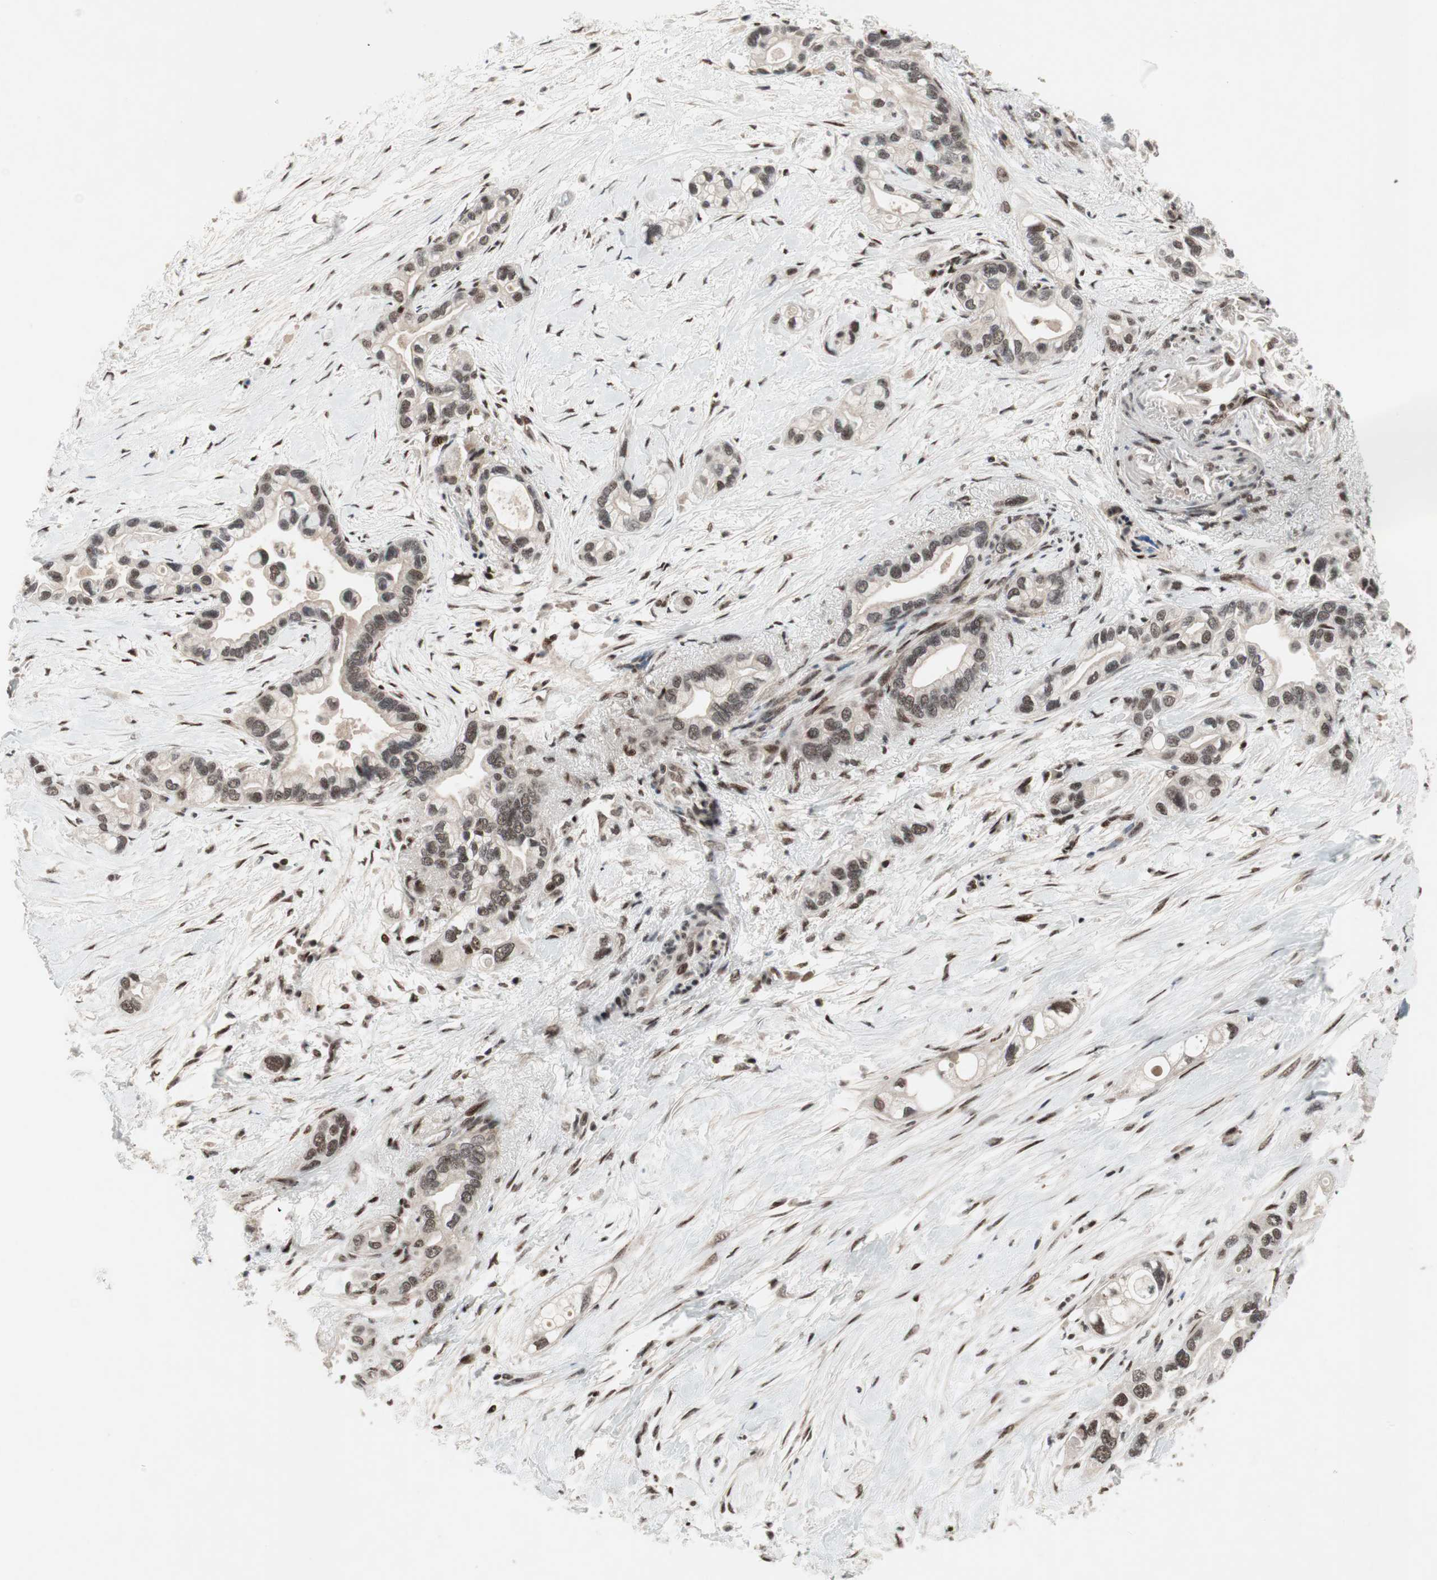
{"staining": {"intensity": "moderate", "quantity": ">75%", "location": "nuclear"}, "tissue": "pancreatic cancer", "cell_type": "Tumor cells", "image_type": "cancer", "snomed": [{"axis": "morphology", "description": "Adenocarcinoma, NOS"}, {"axis": "topography", "description": "Pancreas"}], "caption": "A micrograph of human adenocarcinoma (pancreatic) stained for a protein shows moderate nuclear brown staining in tumor cells.", "gene": "TCF12", "patient": {"sex": "female", "age": 77}}